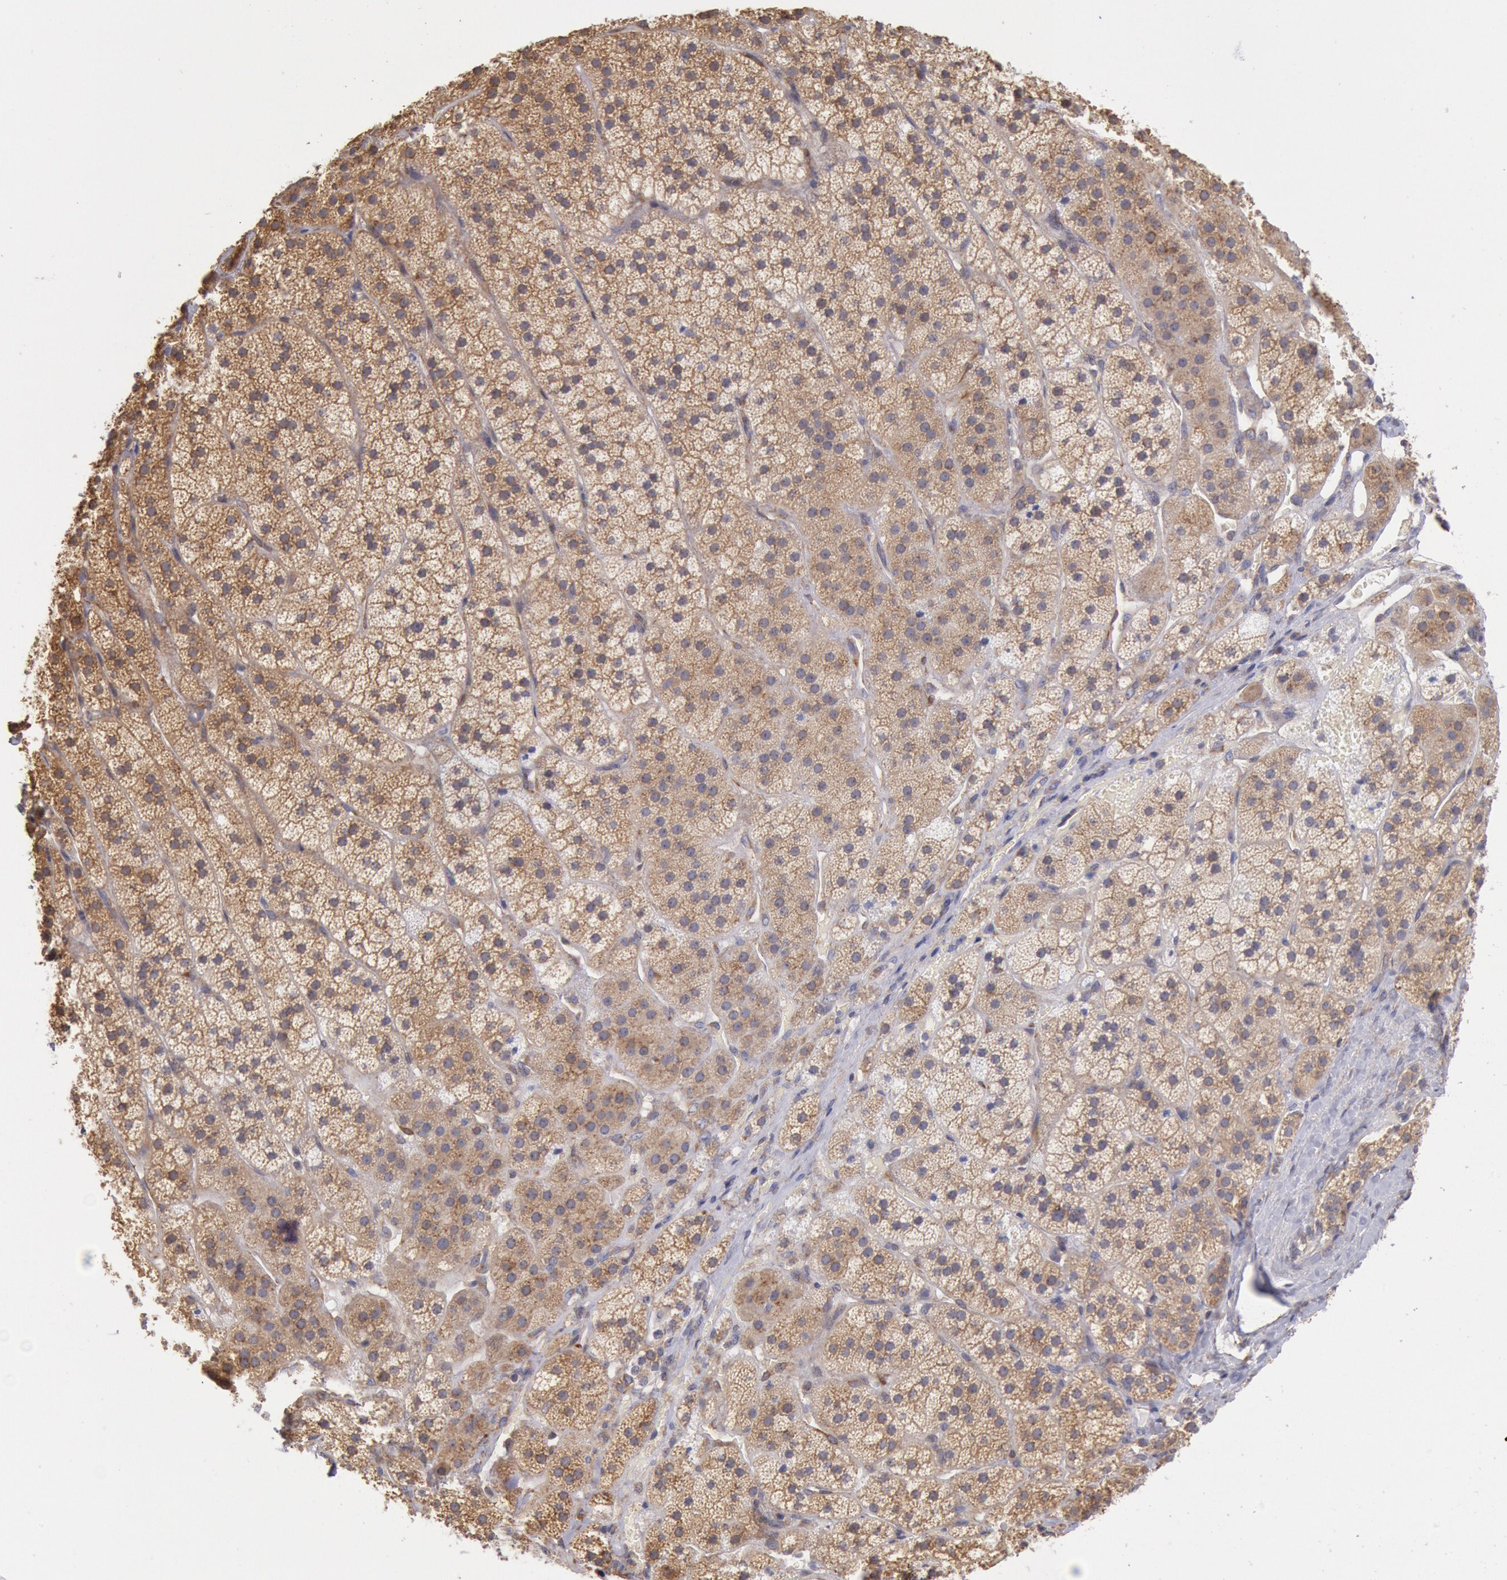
{"staining": {"intensity": "moderate", "quantity": ">75%", "location": "cytoplasmic/membranous"}, "tissue": "adrenal gland", "cell_type": "Glandular cells", "image_type": "normal", "snomed": [{"axis": "morphology", "description": "Normal tissue, NOS"}, {"axis": "topography", "description": "Adrenal gland"}], "caption": "A histopathology image of human adrenal gland stained for a protein demonstrates moderate cytoplasmic/membranous brown staining in glandular cells.", "gene": "DRG1", "patient": {"sex": "female", "age": 44}}